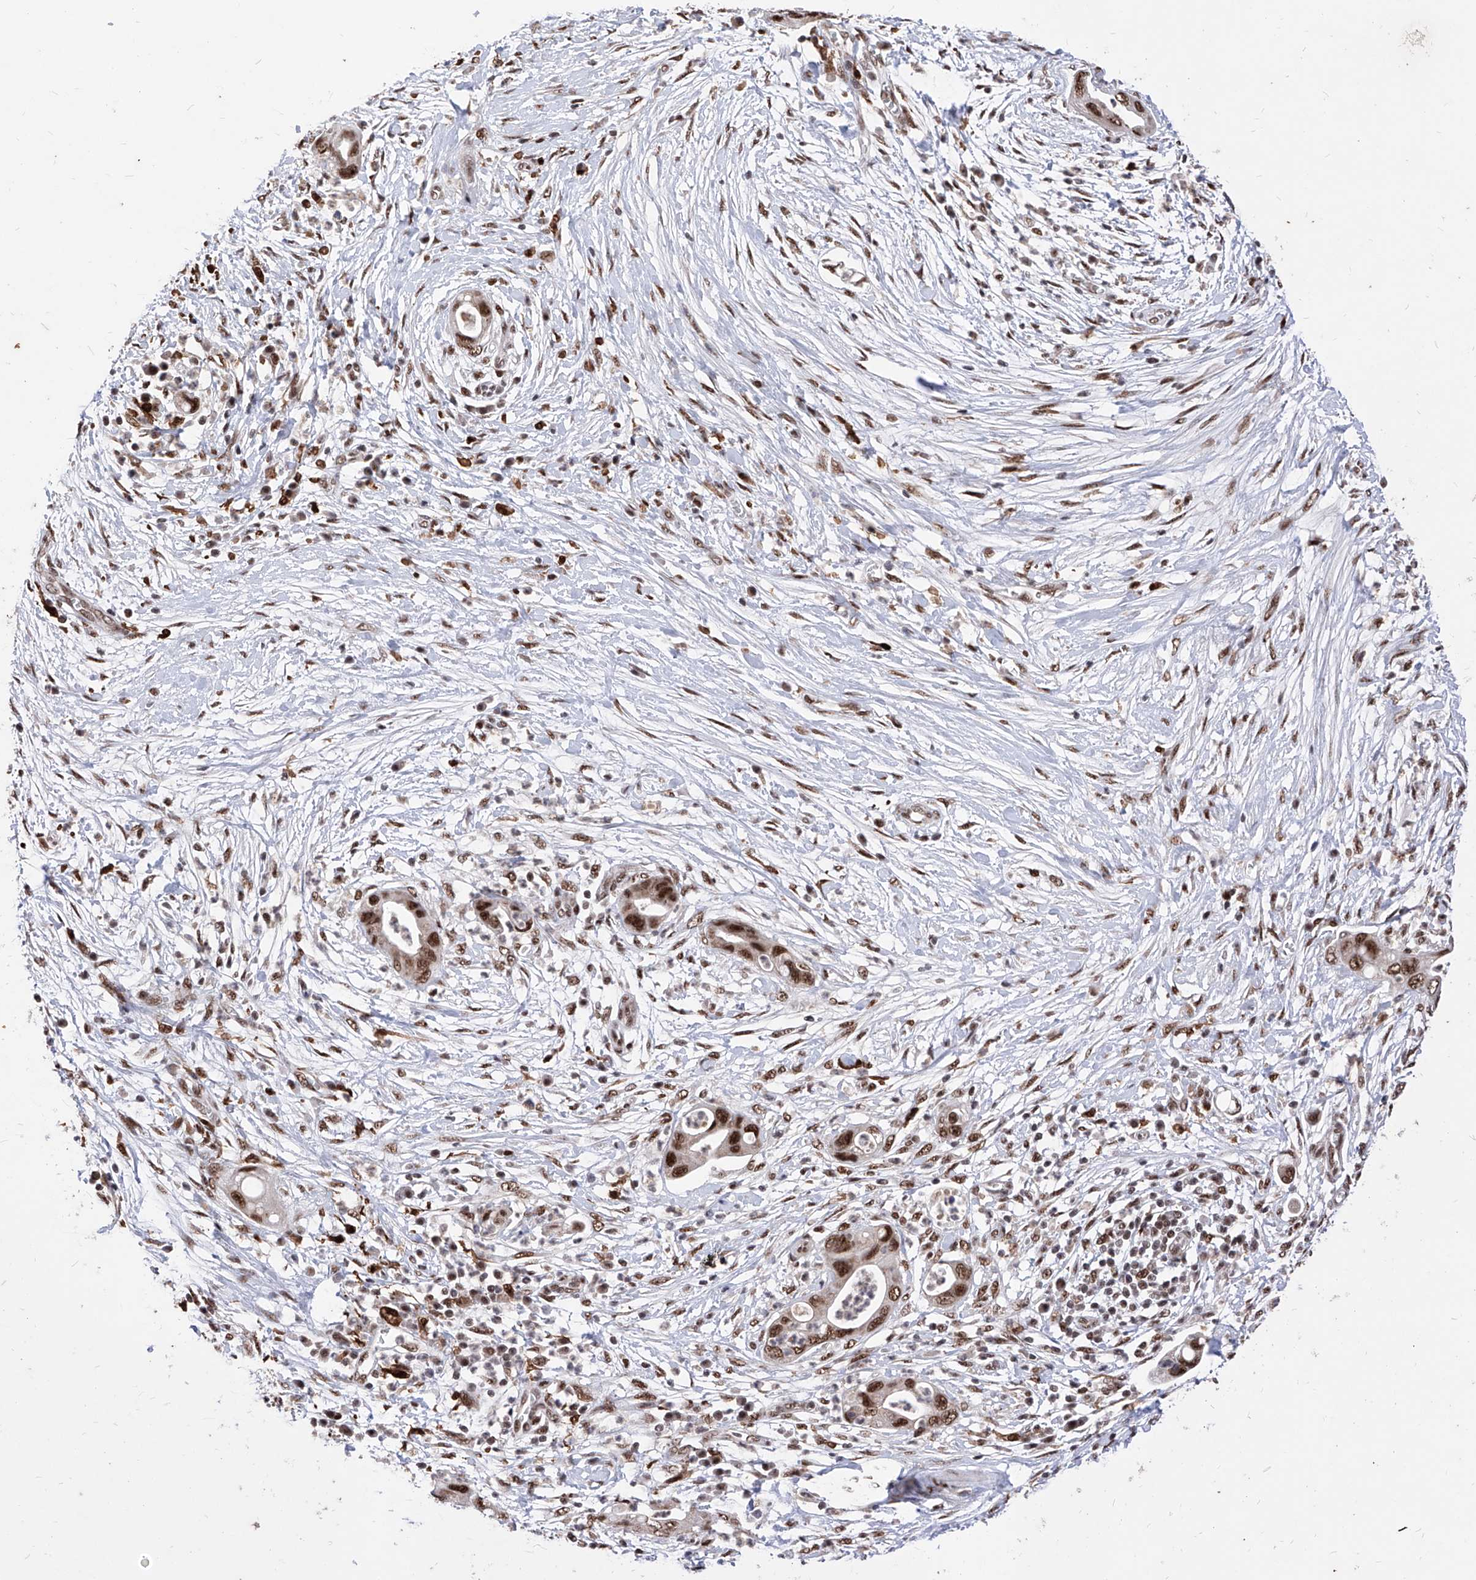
{"staining": {"intensity": "strong", "quantity": ">75%", "location": "nuclear"}, "tissue": "pancreatic cancer", "cell_type": "Tumor cells", "image_type": "cancer", "snomed": [{"axis": "morphology", "description": "Adenocarcinoma, NOS"}, {"axis": "topography", "description": "Pancreas"}], "caption": "This is an image of immunohistochemistry (IHC) staining of pancreatic cancer, which shows strong positivity in the nuclear of tumor cells.", "gene": "PHF5A", "patient": {"sex": "male", "age": 75}}